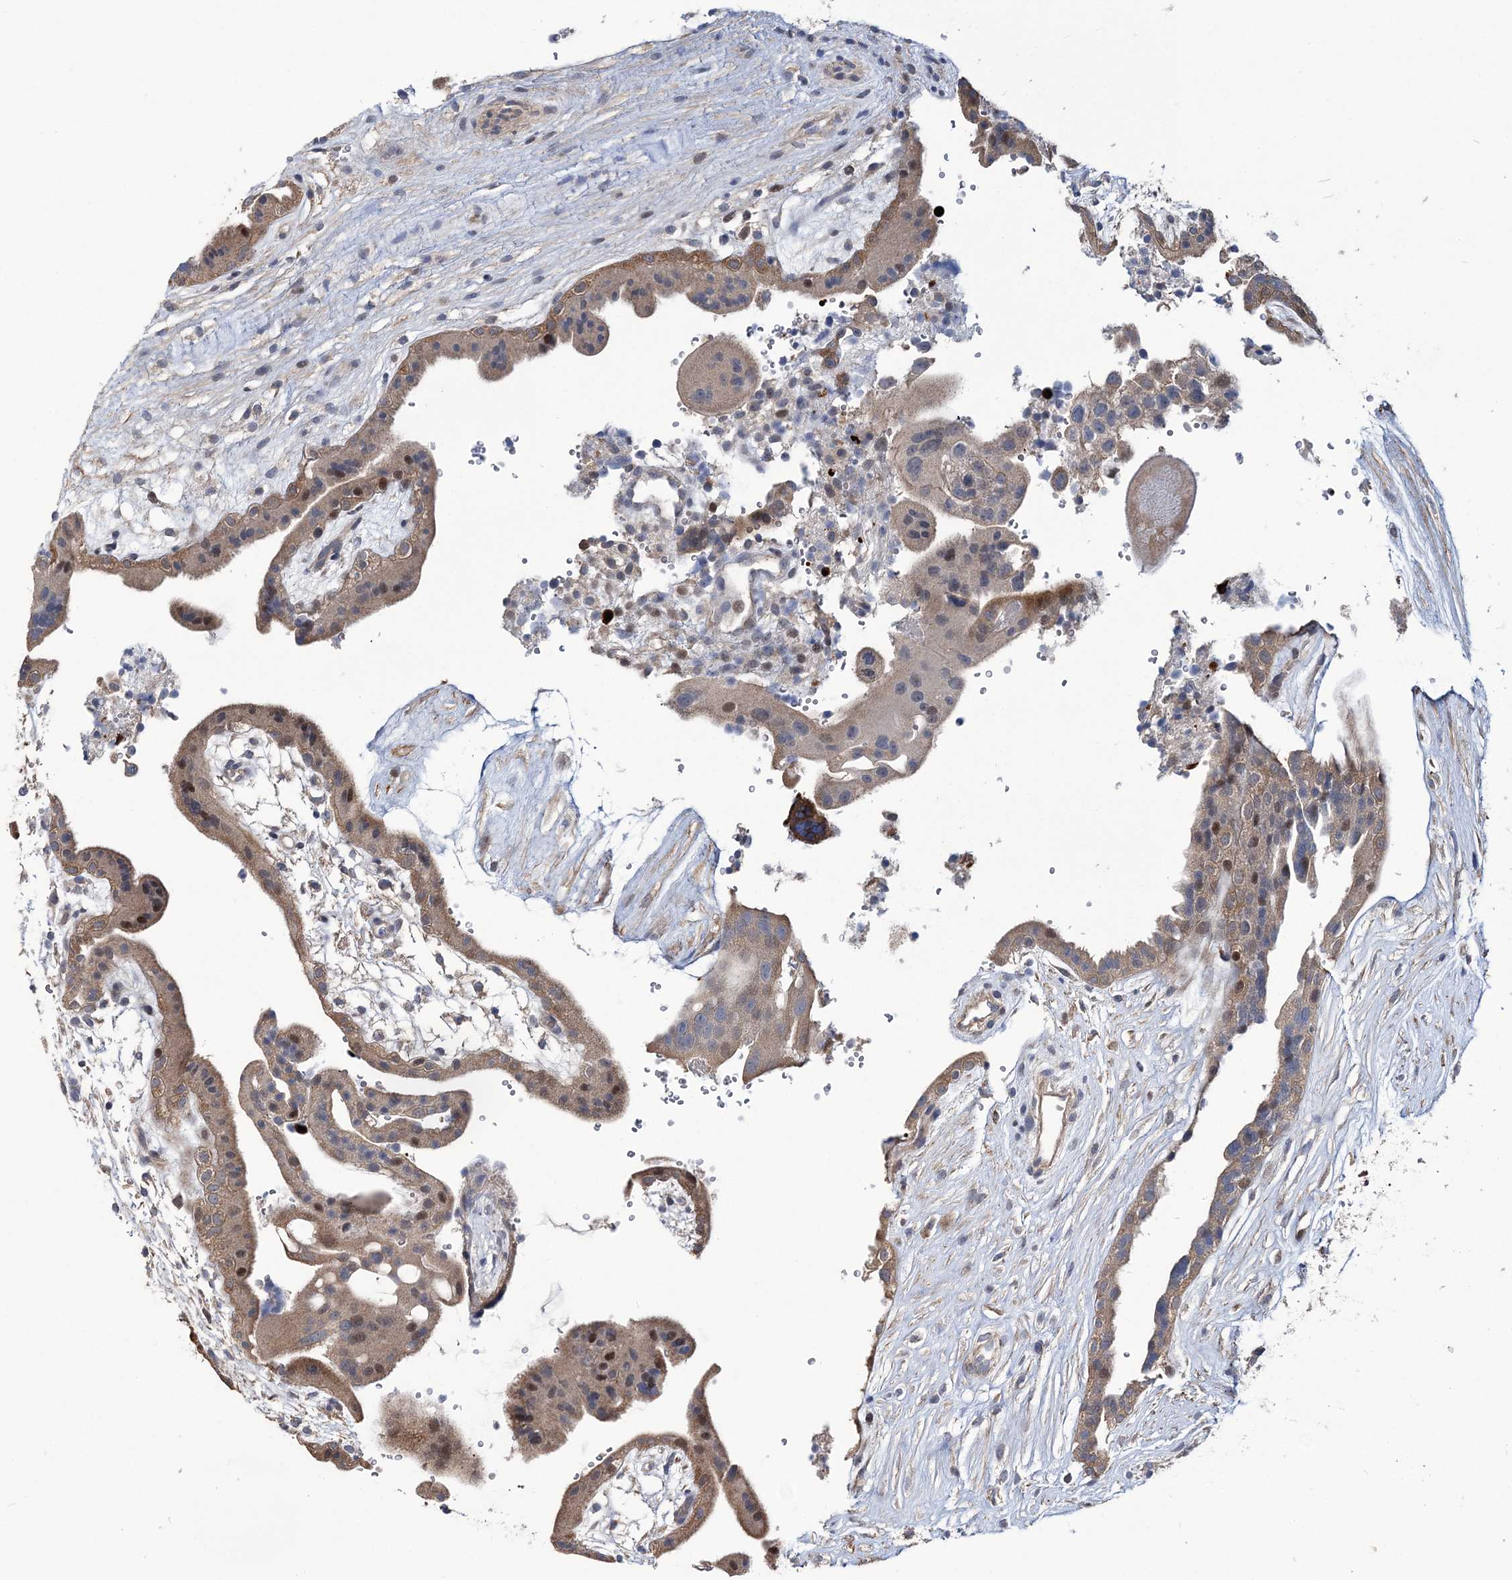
{"staining": {"intensity": "moderate", "quantity": "<25%", "location": "cytoplasmic/membranous,nuclear"}, "tissue": "placenta", "cell_type": "Trophoblastic cells", "image_type": "normal", "snomed": [{"axis": "morphology", "description": "Normal tissue, NOS"}, {"axis": "topography", "description": "Placenta"}], "caption": "Immunohistochemistry (IHC) of unremarkable placenta shows low levels of moderate cytoplasmic/membranous,nuclear expression in about <25% of trophoblastic cells. (Stains: DAB in brown, nuclei in blue, Microscopy: brightfield microscopy at high magnification).", "gene": "PPP2R2B", "patient": {"sex": "female", "age": 18}}